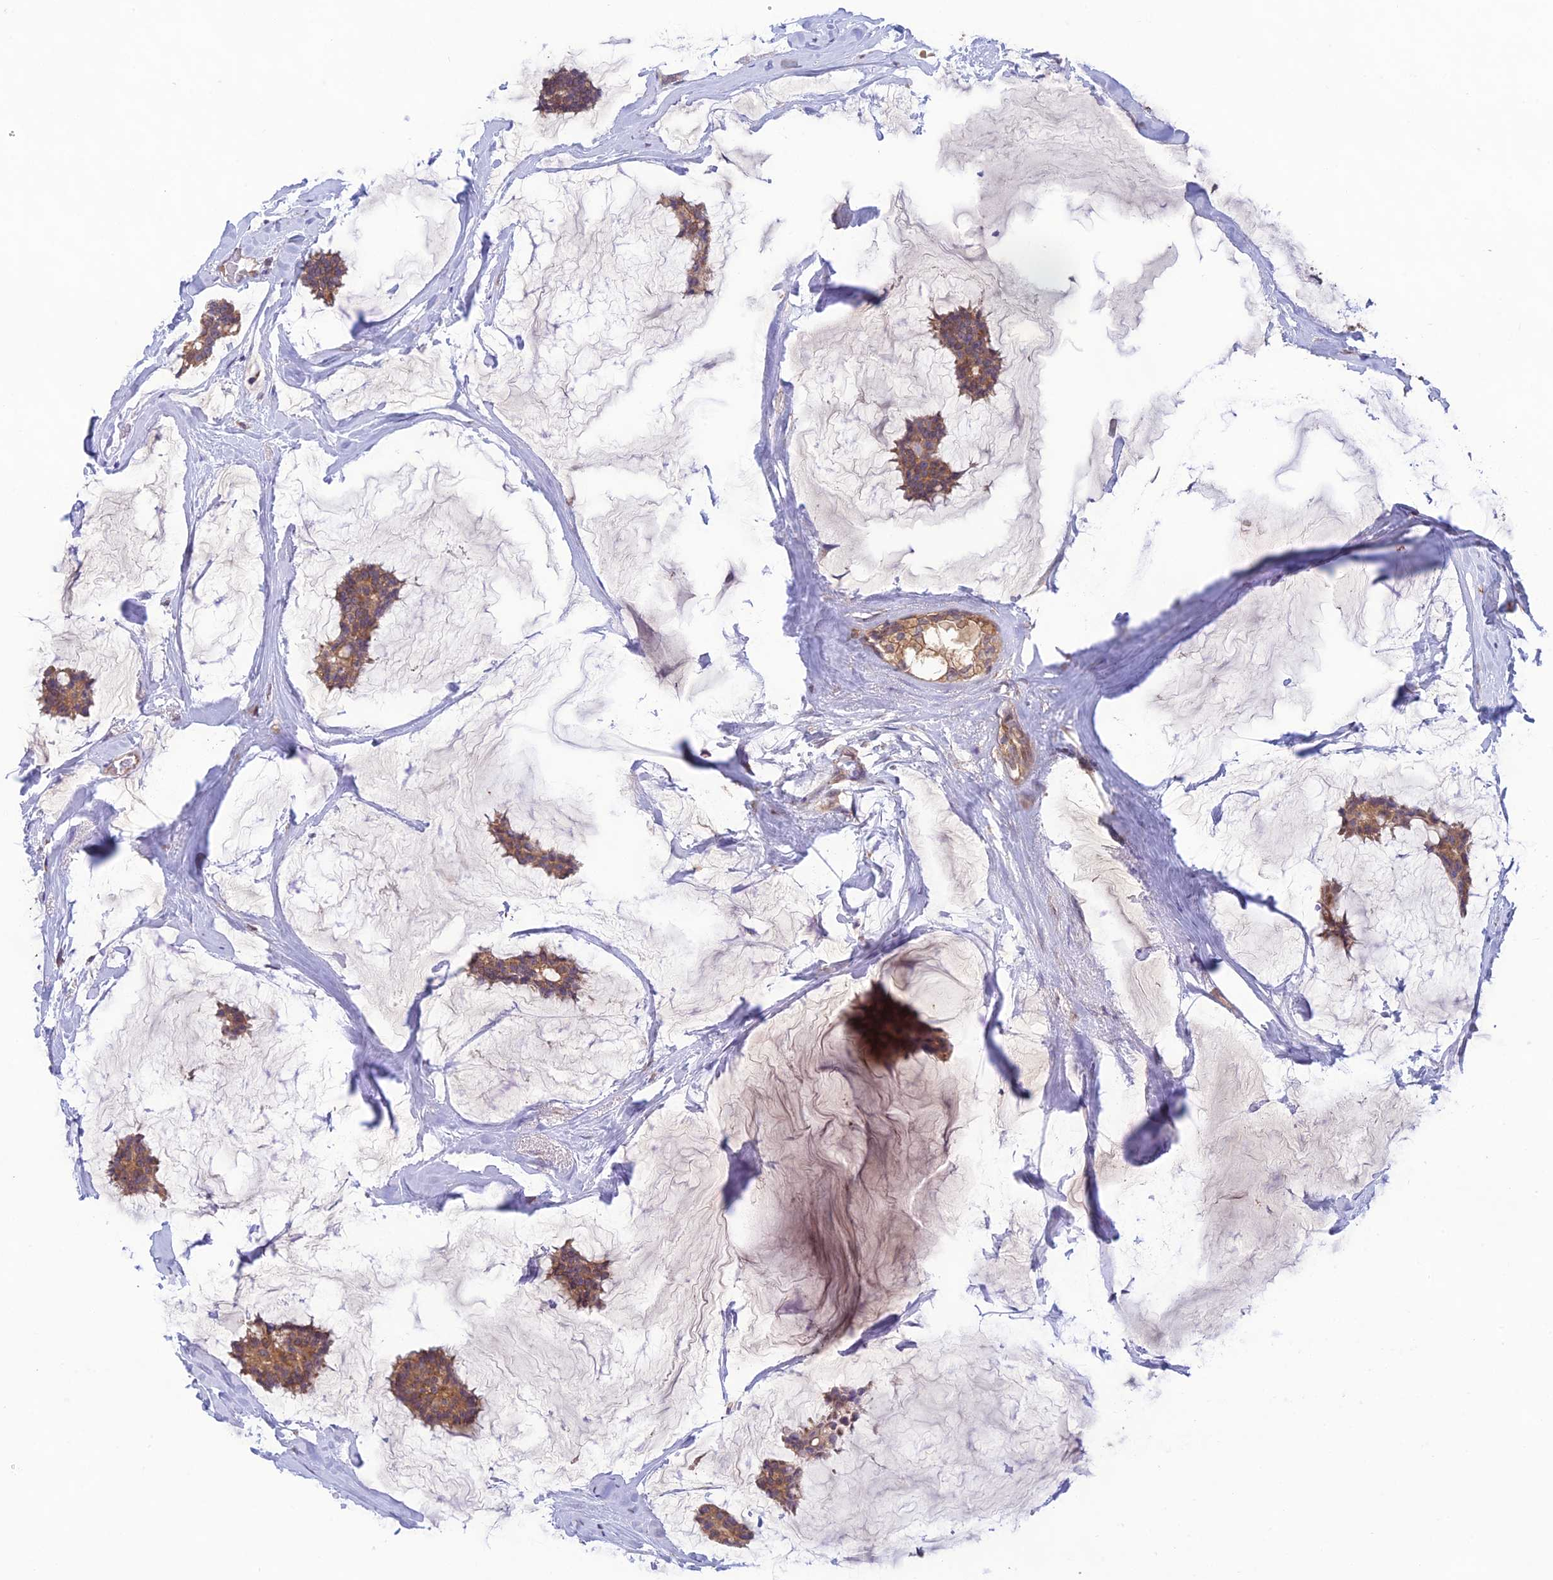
{"staining": {"intensity": "moderate", "quantity": ">75%", "location": "cytoplasmic/membranous"}, "tissue": "breast cancer", "cell_type": "Tumor cells", "image_type": "cancer", "snomed": [{"axis": "morphology", "description": "Duct carcinoma"}, {"axis": "topography", "description": "Breast"}], "caption": "Tumor cells reveal medium levels of moderate cytoplasmic/membranous positivity in approximately >75% of cells in infiltrating ductal carcinoma (breast).", "gene": "MRNIP", "patient": {"sex": "female", "age": 93}}